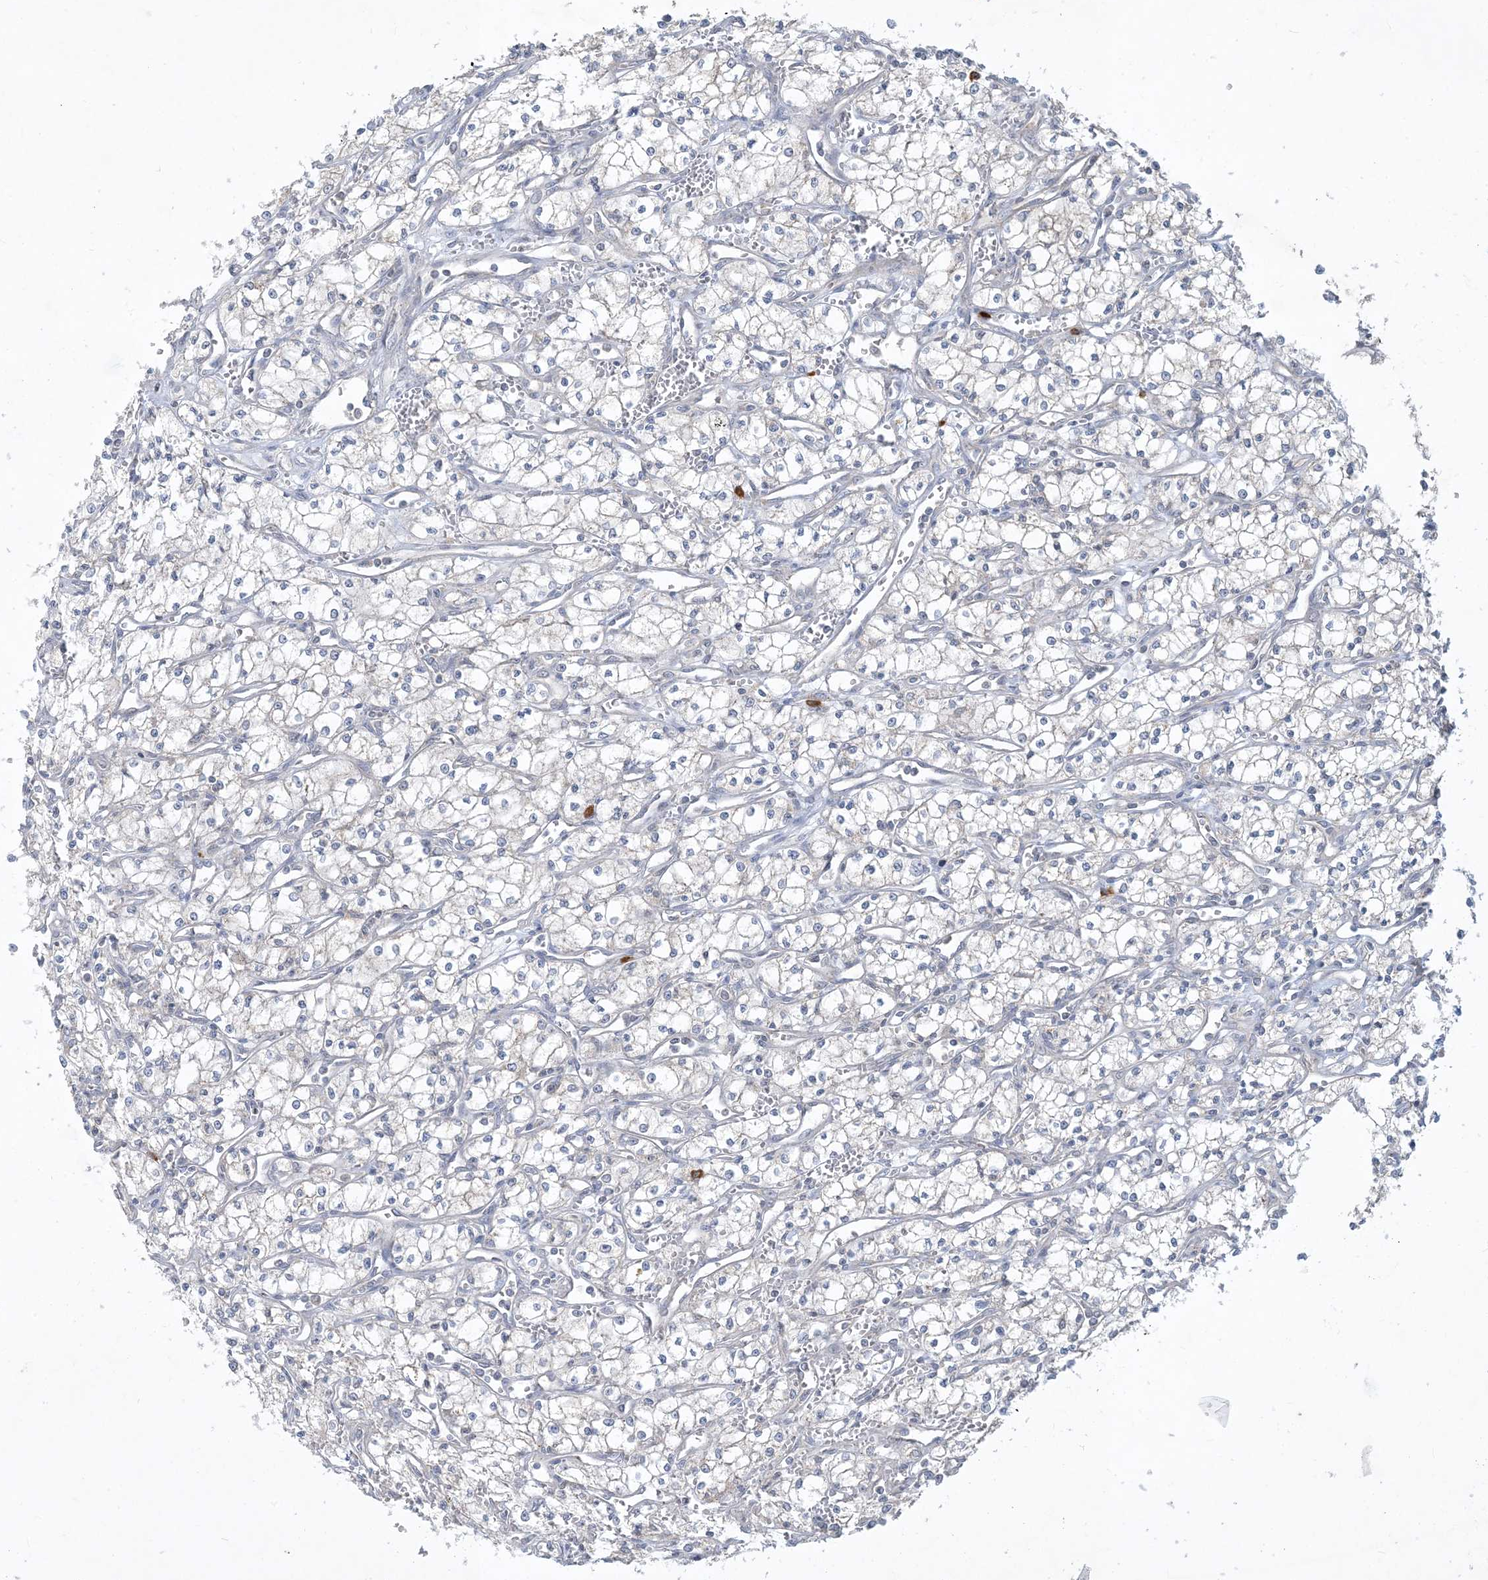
{"staining": {"intensity": "negative", "quantity": "none", "location": "none"}, "tissue": "renal cancer", "cell_type": "Tumor cells", "image_type": "cancer", "snomed": [{"axis": "morphology", "description": "Adenocarcinoma, NOS"}, {"axis": "topography", "description": "Kidney"}], "caption": "Tumor cells show no significant protein staining in adenocarcinoma (renal). Brightfield microscopy of immunohistochemistry stained with DAB (3,3'-diaminobenzidine) (brown) and hematoxylin (blue), captured at high magnification.", "gene": "CCDC14", "patient": {"sex": "male", "age": 59}}